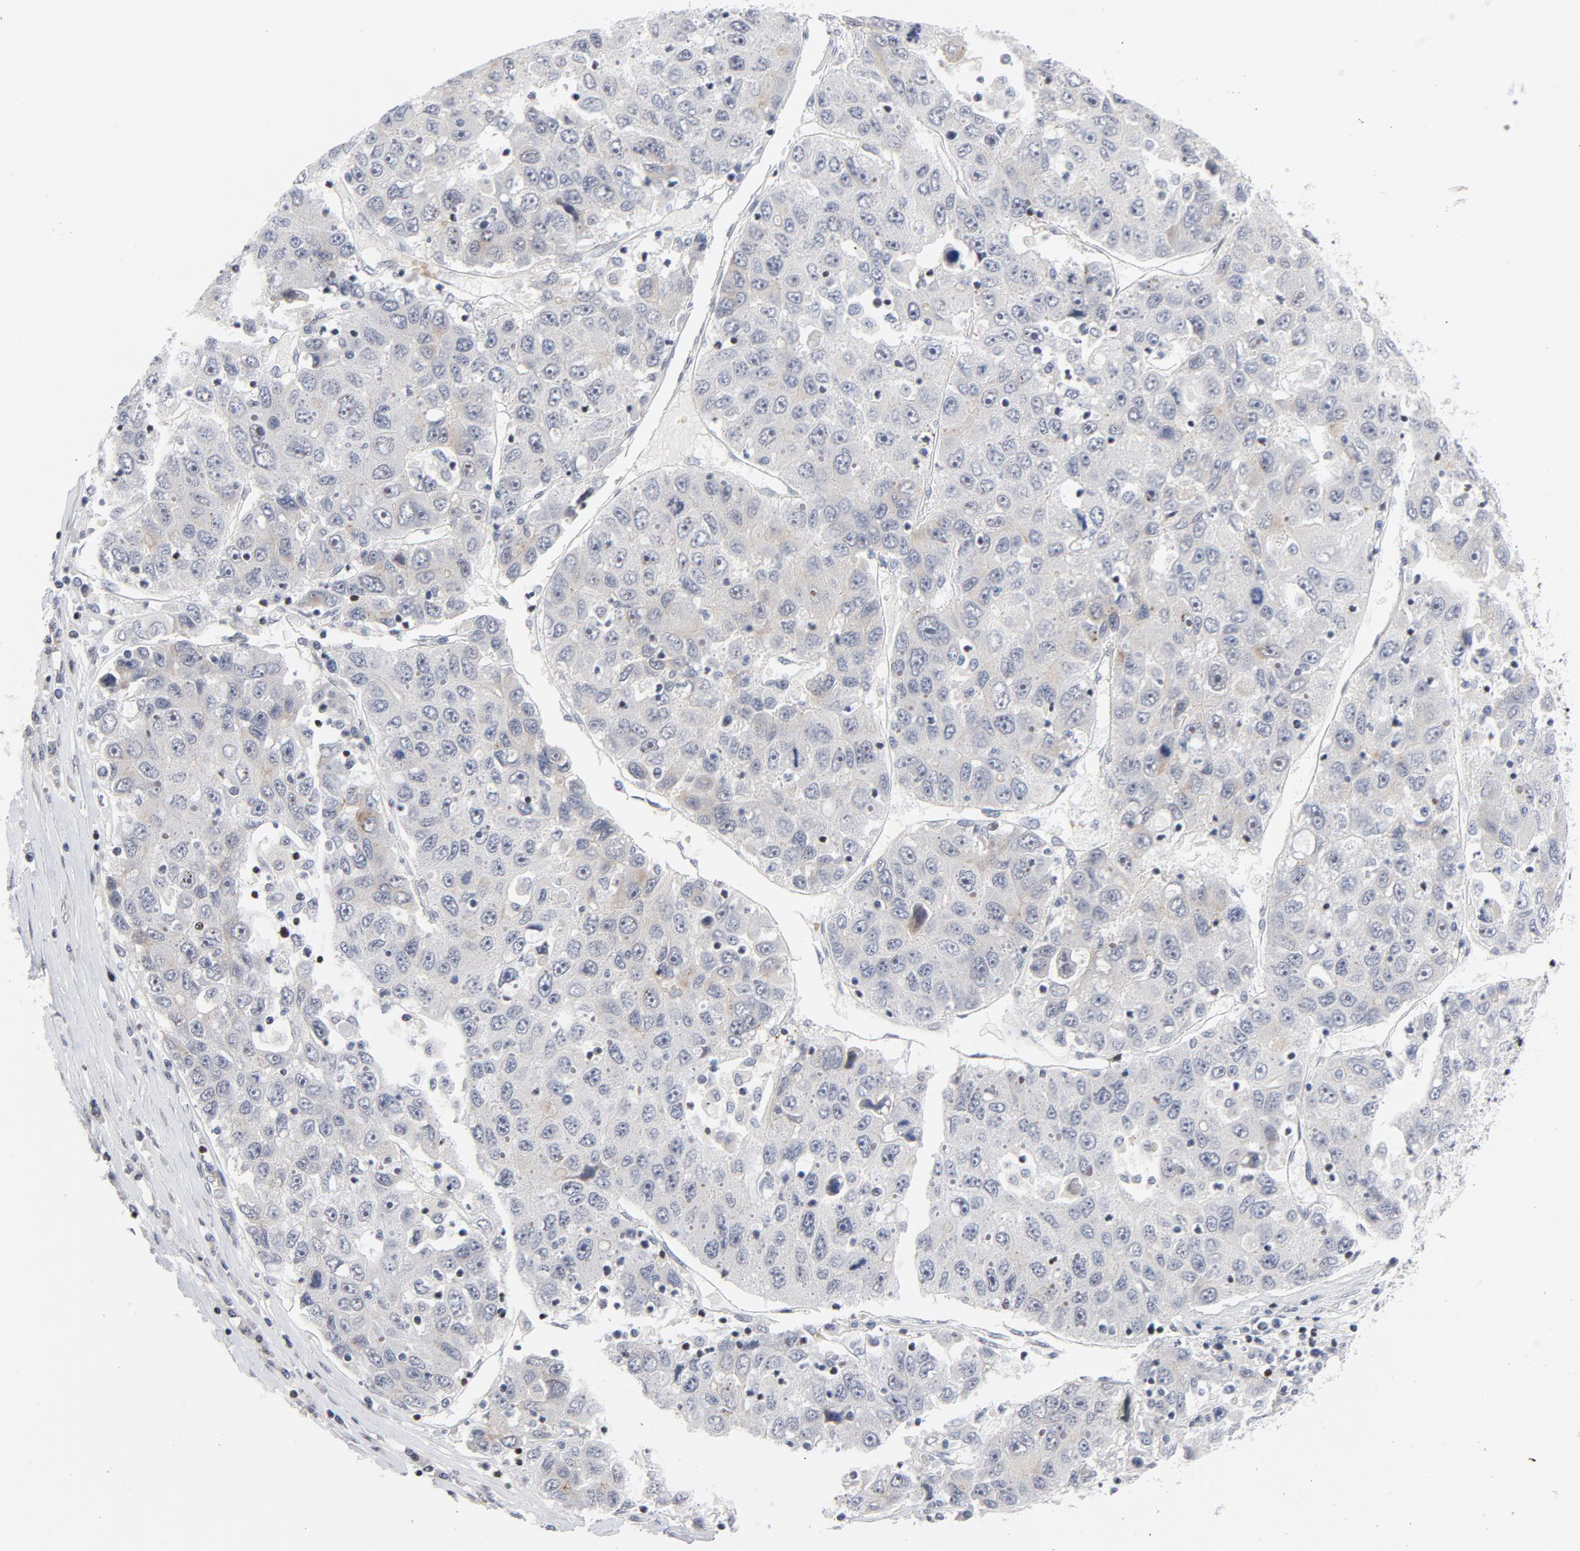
{"staining": {"intensity": "negative", "quantity": "none", "location": "none"}, "tissue": "liver cancer", "cell_type": "Tumor cells", "image_type": "cancer", "snomed": [{"axis": "morphology", "description": "Carcinoma, Hepatocellular, NOS"}, {"axis": "topography", "description": "Liver"}], "caption": "High power microscopy histopathology image of an immunohistochemistry (IHC) photomicrograph of liver cancer (hepatocellular carcinoma), revealing no significant expression in tumor cells.", "gene": "NFIC", "patient": {"sex": "male", "age": 49}}